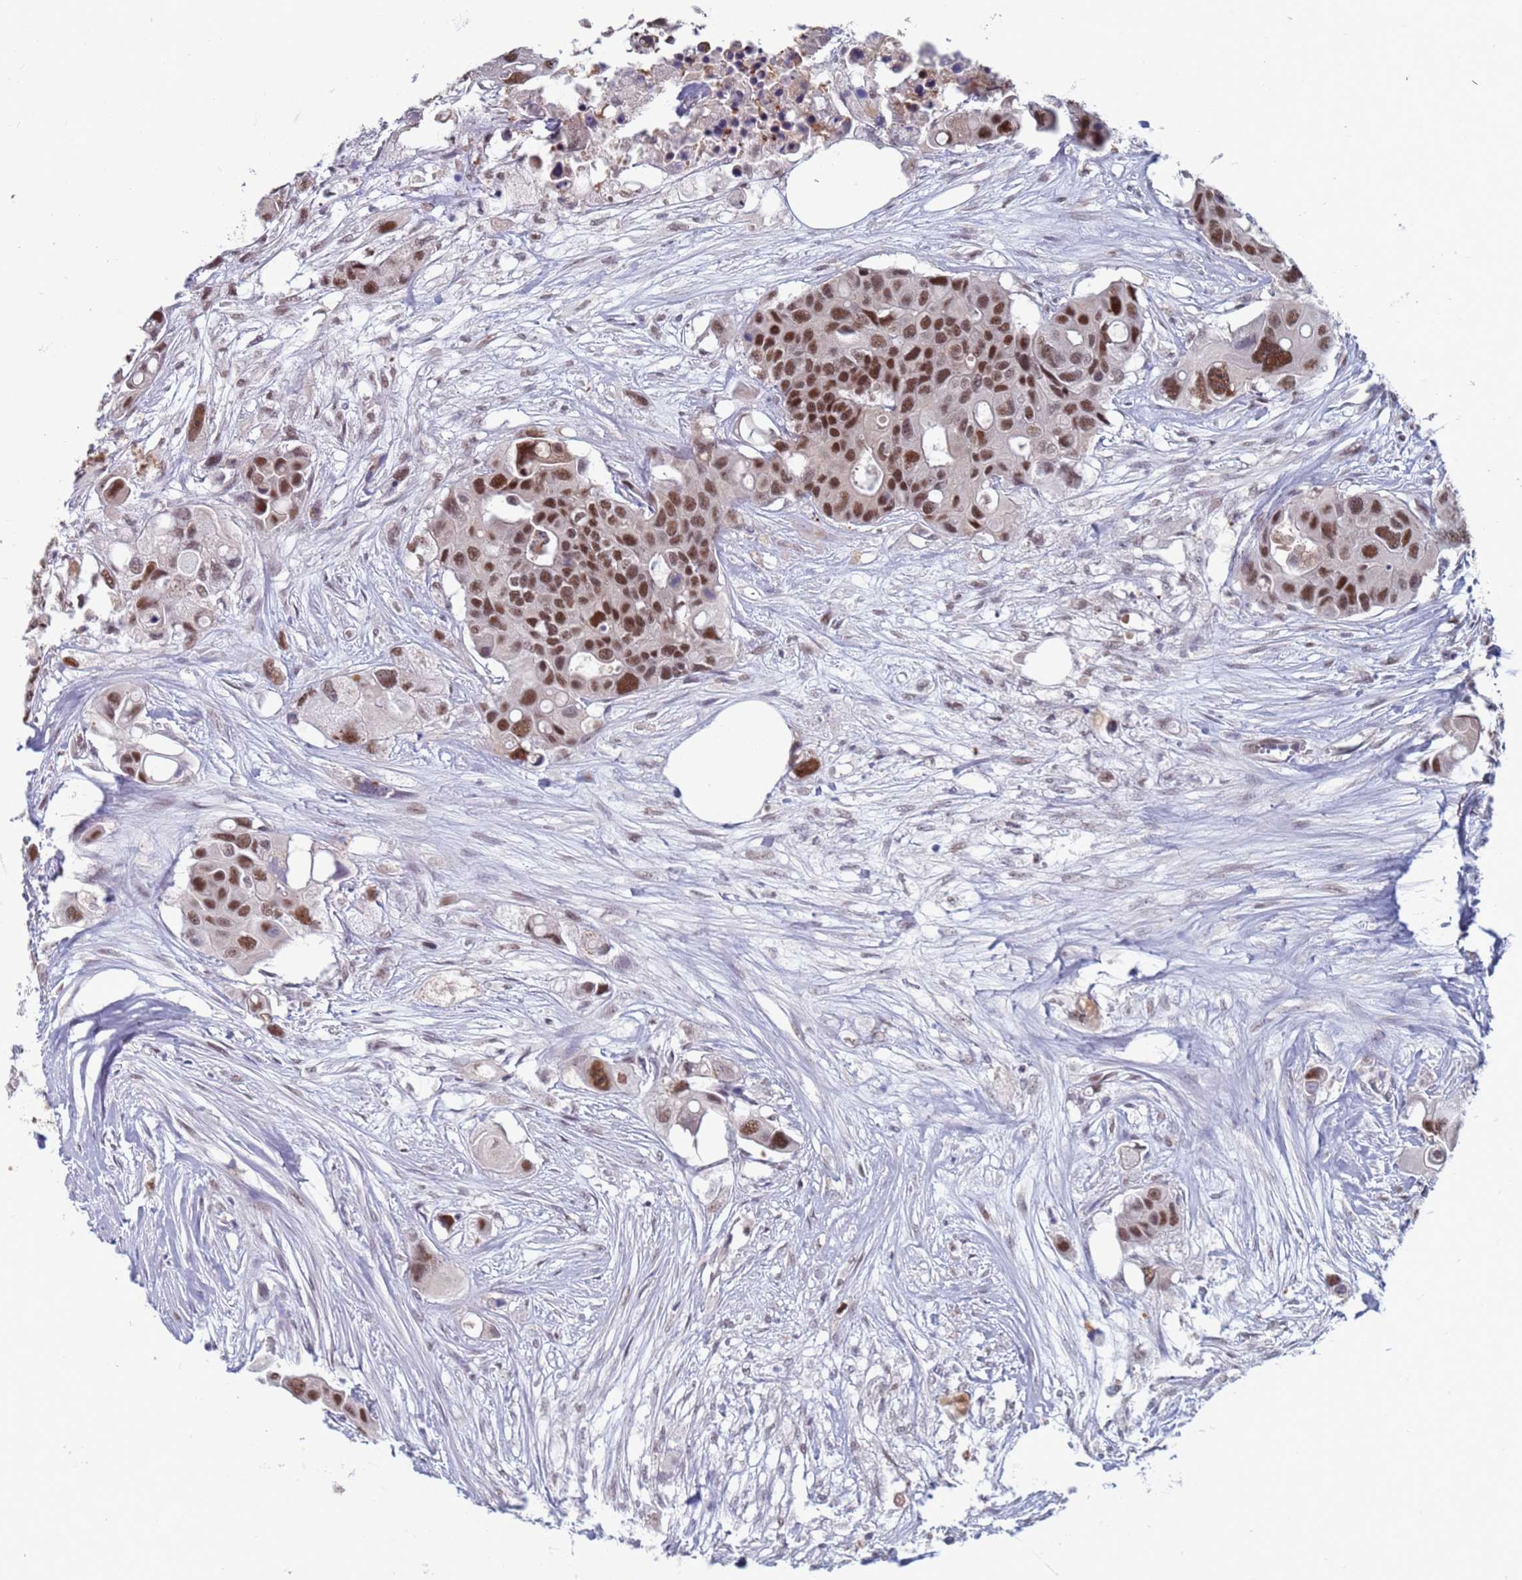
{"staining": {"intensity": "strong", "quantity": ">75%", "location": "nuclear"}, "tissue": "colorectal cancer", "cell_type": "Tumor cells", "image_type": "cancer", "snomed": [{"axis": "morphology", "description": "Adenocarcinoma, NOS"}, {"axis": "topography", "description": "Colon"}], "caption": "Adenocarcinoma (colorectal) tissue displays strong nuclear expression in about >75% of tumor cells The staining is performed using DAB (3,3'-diaminobenzidine) brown chromogen to label protein expression. The nuclei are counter-stained blue using hematoxylin.", "gene": "SAE1", "patient": {"sex": "male", "age": 77}}